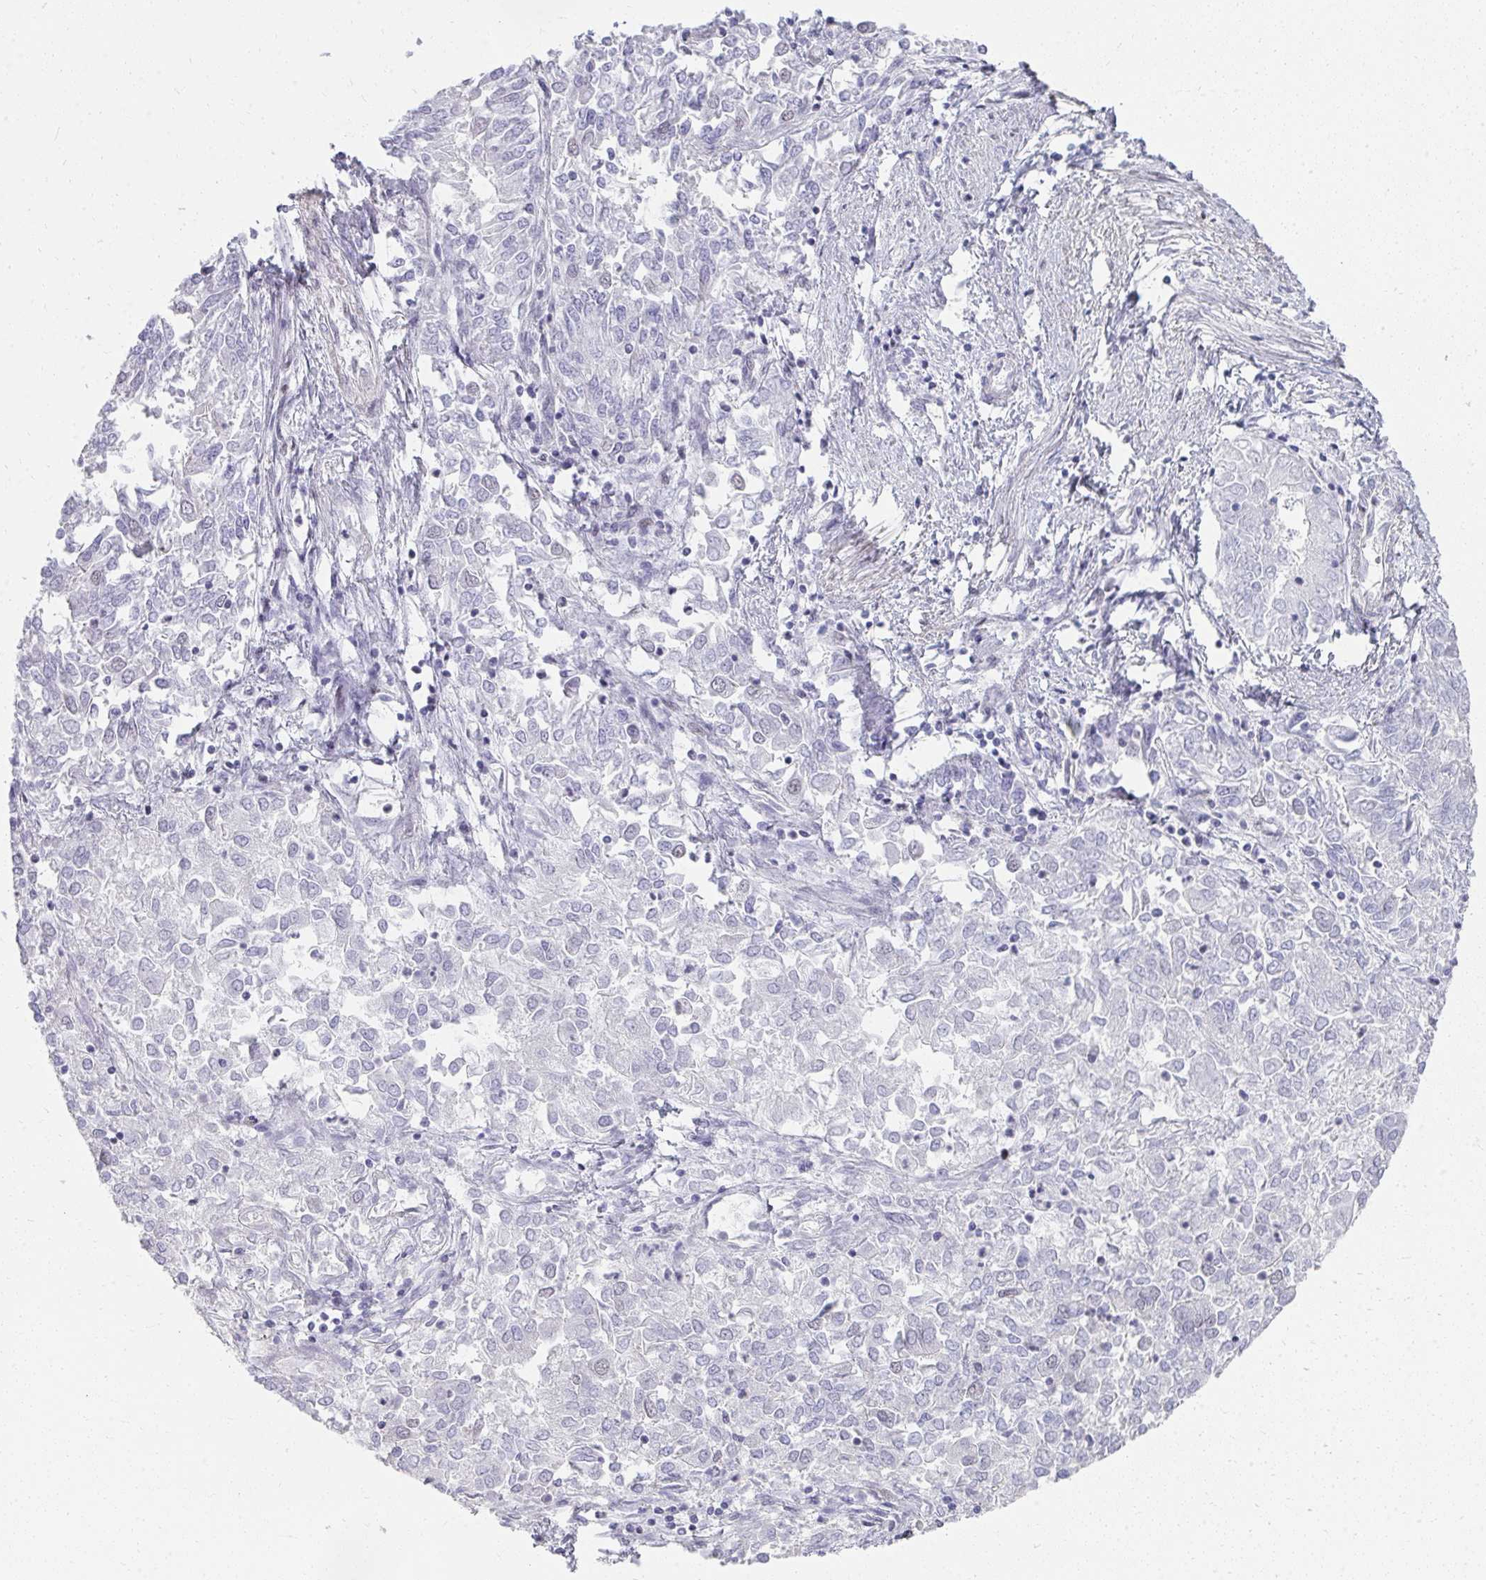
{"staining": {"intensity": "negative", "quantity": "none", "location": "none"}, "tissue": "endometrial cancer", "cell_type": "Tumor cells", "image_type": "cancer", "snomed": [{"axis": "morphology", "description": "Adenocarcinoma, NOS"}, {"axis": "topography", "description": "Endometrium"}], "caption": "Immunohistochemical staining of human endometrial cancer exhibits no significant positivity in tumor cells.", "gene": "CREBBP", "patient": {"sex": "female", "age": 57}}